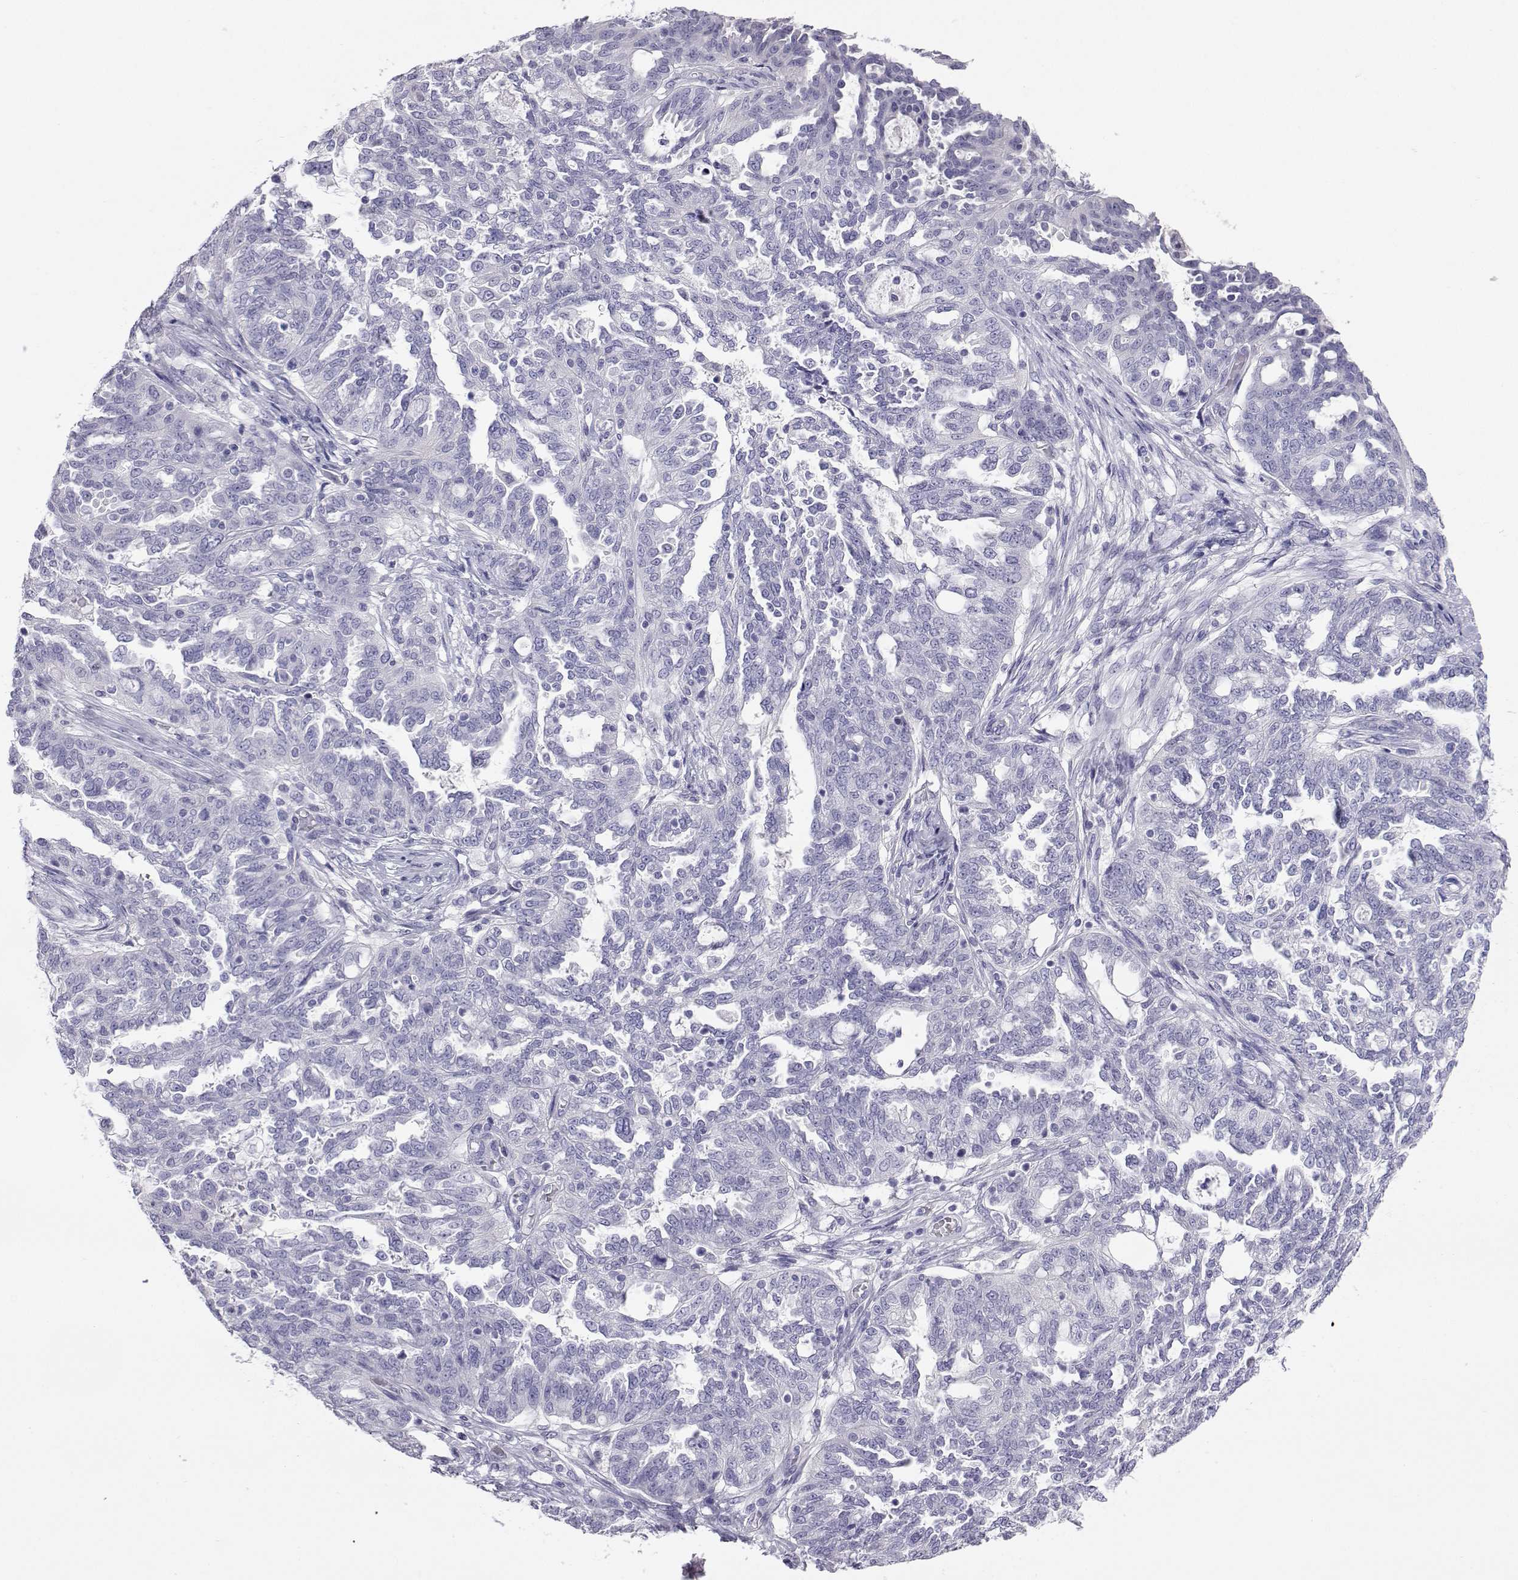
{"staining": {"intensity": "negative", "quantity": "none", "location": "none"}, "tissue": "ovarian cancer", "cell_type": "Tumor cells", "image_type": "cancer", "snomed": [{"axis": "morphology", "description": "Cystadenocarcinoma, serous, NOS"}, {"axis": "topography", "description": "Ovary"}], "caption": "Tumor cells are negative for protein expression in human ovarian cancer. The staining is performed using DAB brown chromogen with nuclei counter-stained in using hematoxylin.", "gene": "PLIN4", "patient": {"sex": "female", "age": 67}}